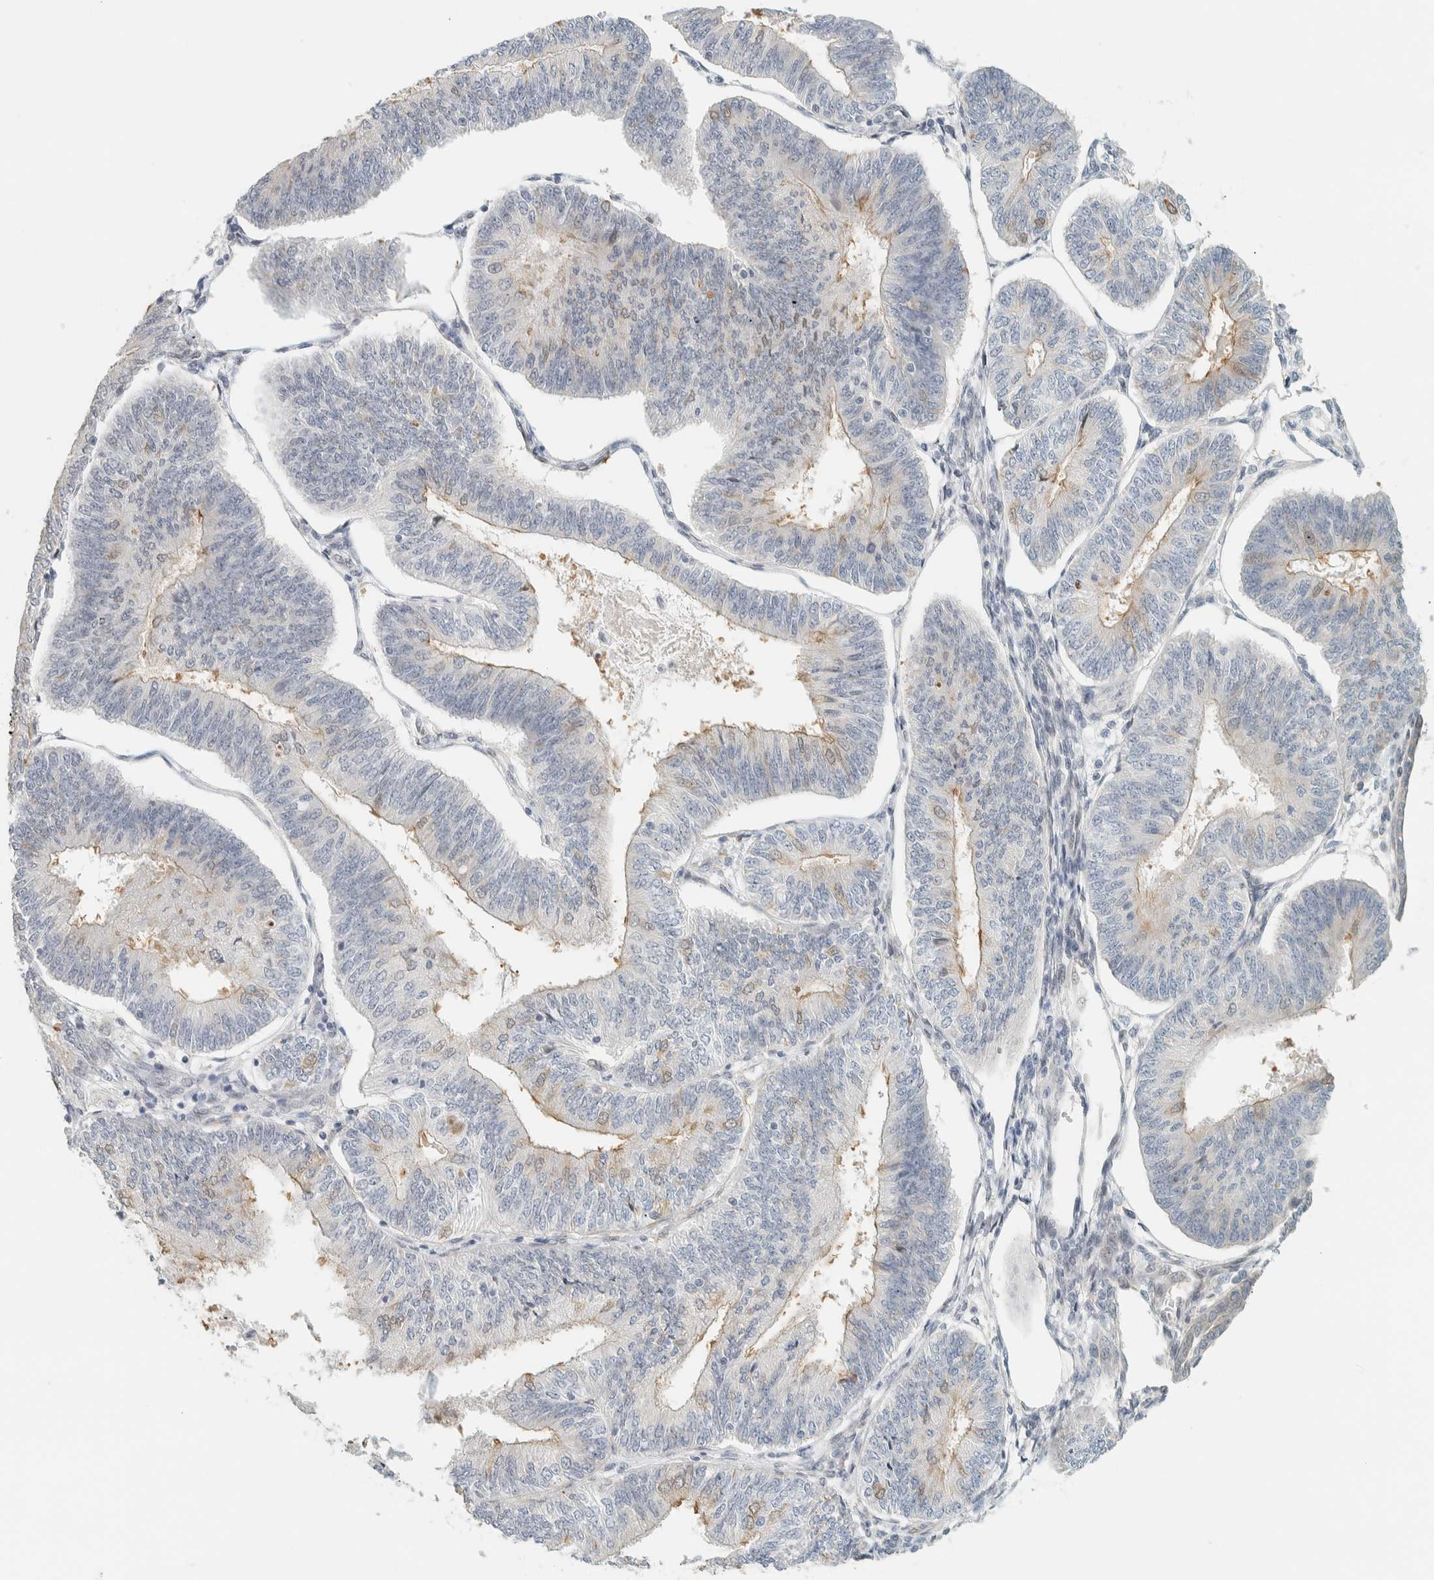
{"staining": {"intensity": "weak", "quantity": "<25%", "location": "cytoplasmic/membranous"}, "tissue": "endometrial cancer", "cell_type": "Tumor cells", "image_type": "cancer", "snomed": [{"axis": "morphology", "description": "Adenocarcinoma, NOS"}, {"axis": "topography", "description": "Endometrium"}], "caption": "Tumor cells show no significant protein positivity in endometrial cancer (adenocarcinoma).", "gene": "C1QTNF12", "patient": {"sex": "female", "age": 58}}